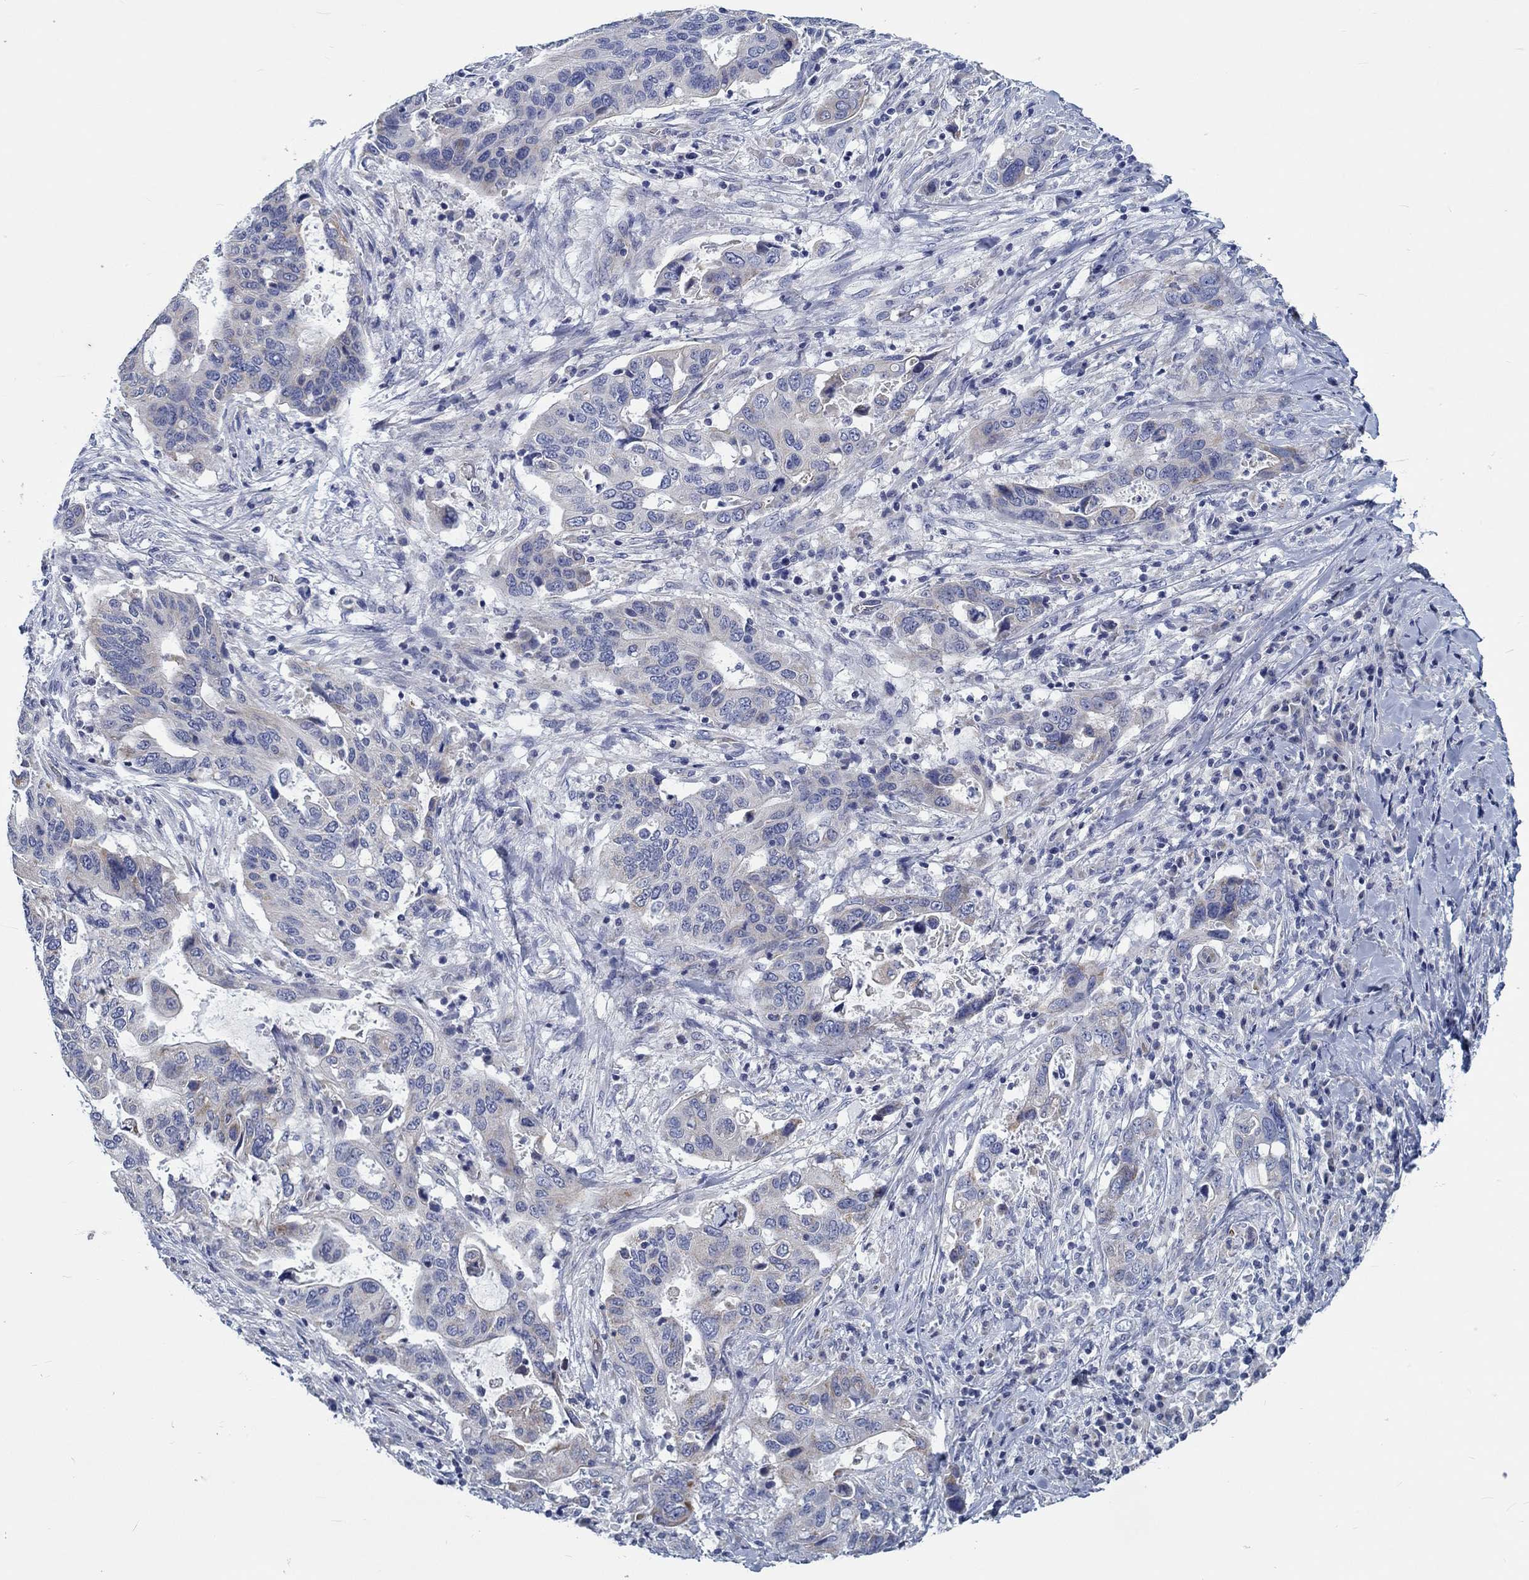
{"staining": {"intensity": "weak", "quantity": "<25%", "location": "cytoplasmic/membranous"}, "tissue": "stomach cancer", "cell_type": "Tumor cells", "image_type": "cancer", "snomed": [{"axis": "morphology", "description": "Adenocarcinoma, NOS"}, {"axis": "topography", "description": "Stomach"}], "caption": "IHC histopathology image of neoplastic tissue: stomach cancer (adenocarcinoma) stained with DAB exhibits no significant protein positivity in tumor cells.", "gene": "MYBPC1", "patient": {"sex": "male", "age": 54}}